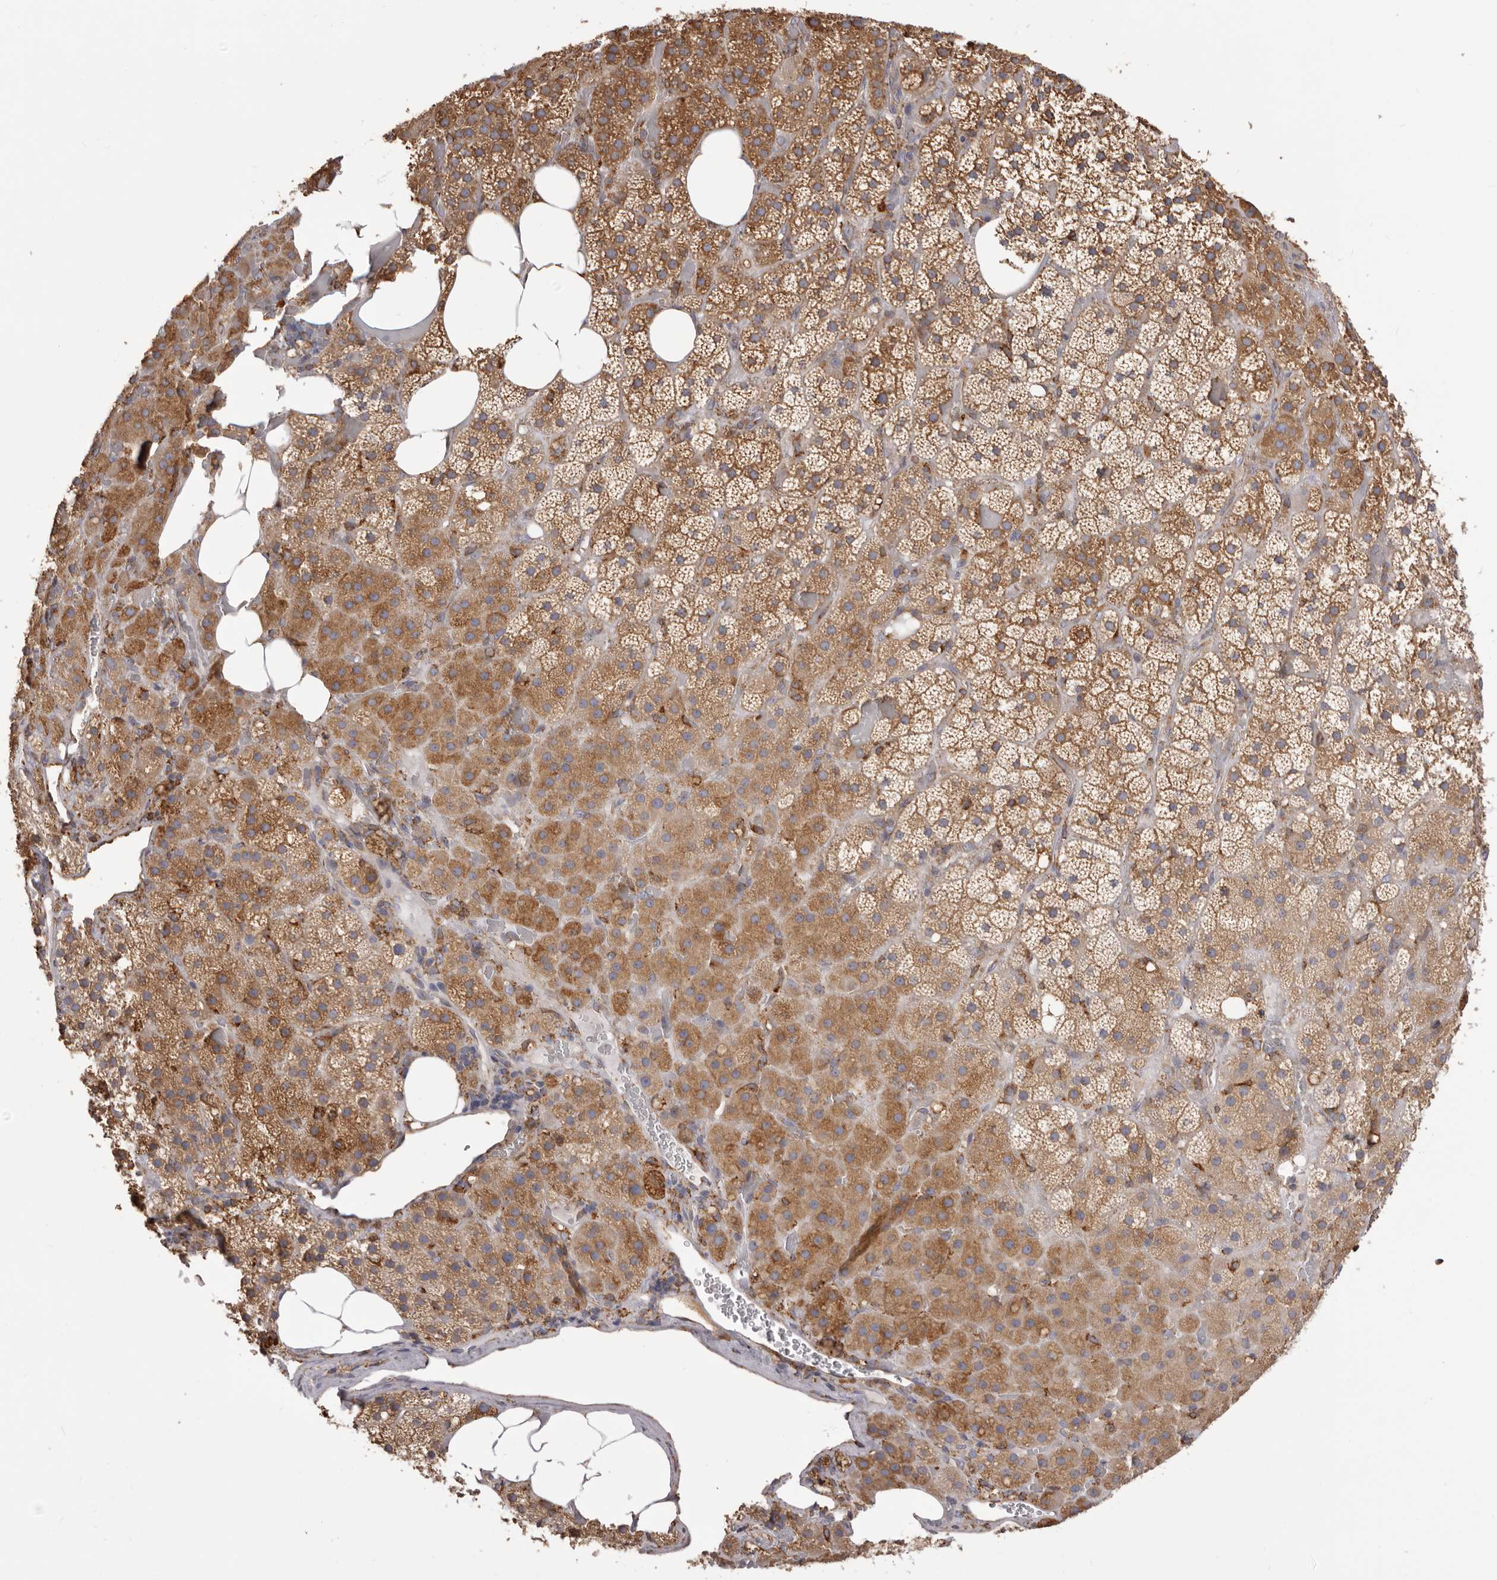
{"staining": {"intensity": "moderate", "quantity": ">75%", "location": "cytoplasmic/membranous"}, "tissue": "adrenal gland", "cell_type": "Glandular cells", "image_type": "normal", "snomed": [{"axis": "morphology", "description": "Normal tissue, NOS"}, {"axis": "topography", "description": "Adrenal gland"}], "caption": "This is an image of IHC staining of benign adrenal gland, which shows moderate positivity in the cytoplasmic/membranous of glandular cells.", "gene": "QRSL1", "patient": {"sex": "female", "age": 59}}